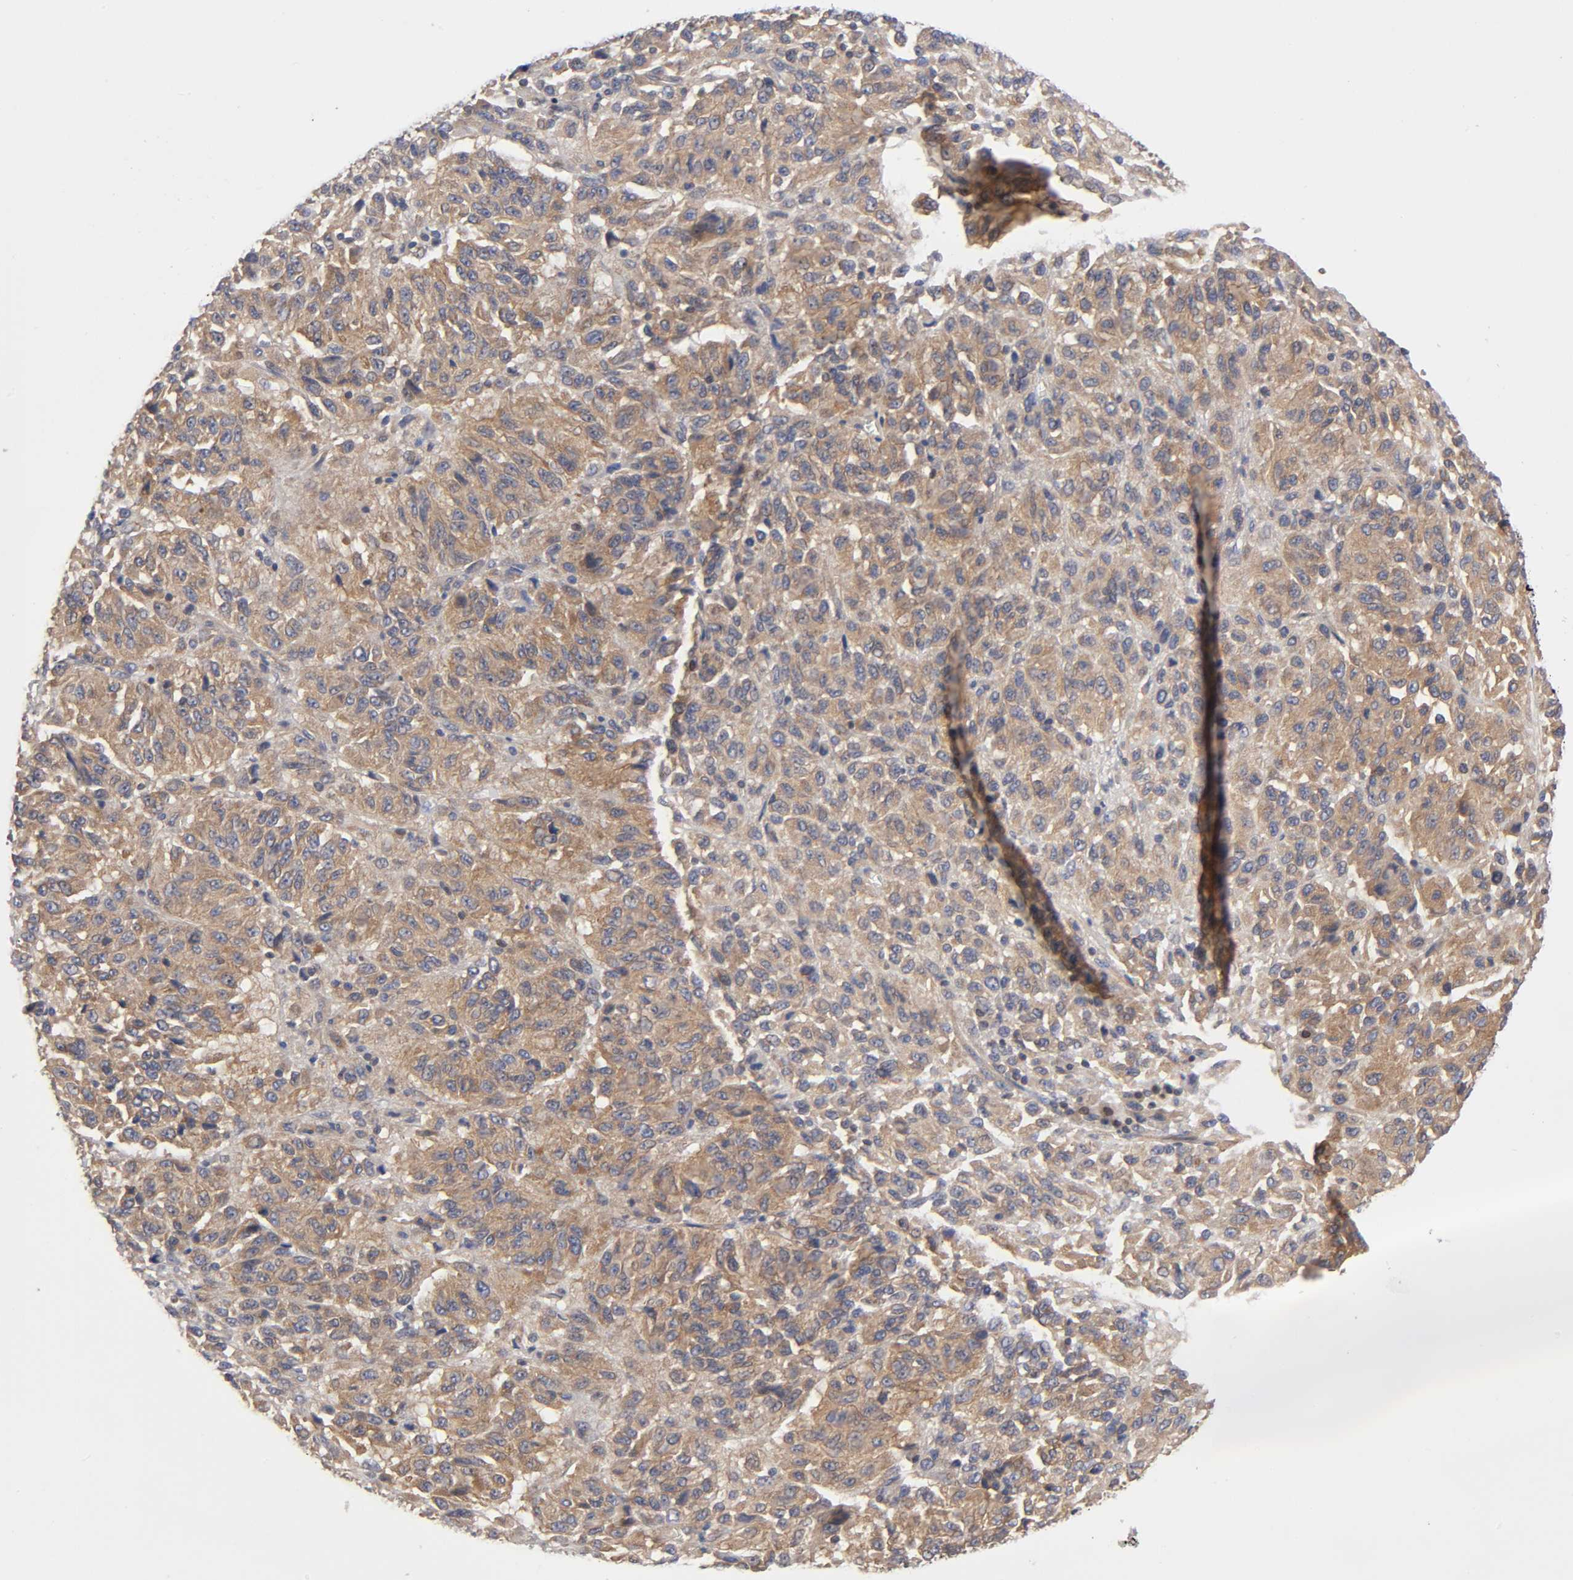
{"staining": {"intensity": "moderate", "quantity": ">75%", "location": "cytoplasmic/membranous"}, "tissue": "melanoma", "cell_type": "Tumor cells", "image_type": "cancer", "snomed": [{"axis": "morphology", "description": "Malignant melanoma, Metastatic site"}, {"axis": "topography", "description": "Lung"}], "caption": "A micrograph of human malignant melanoma (metastatic site) stained for a protein shows moderate cytoplasmic/membranous brown staining in tumor cells.", "gene": "STRN3", "patient": {"sex": "male", "age": 64}}